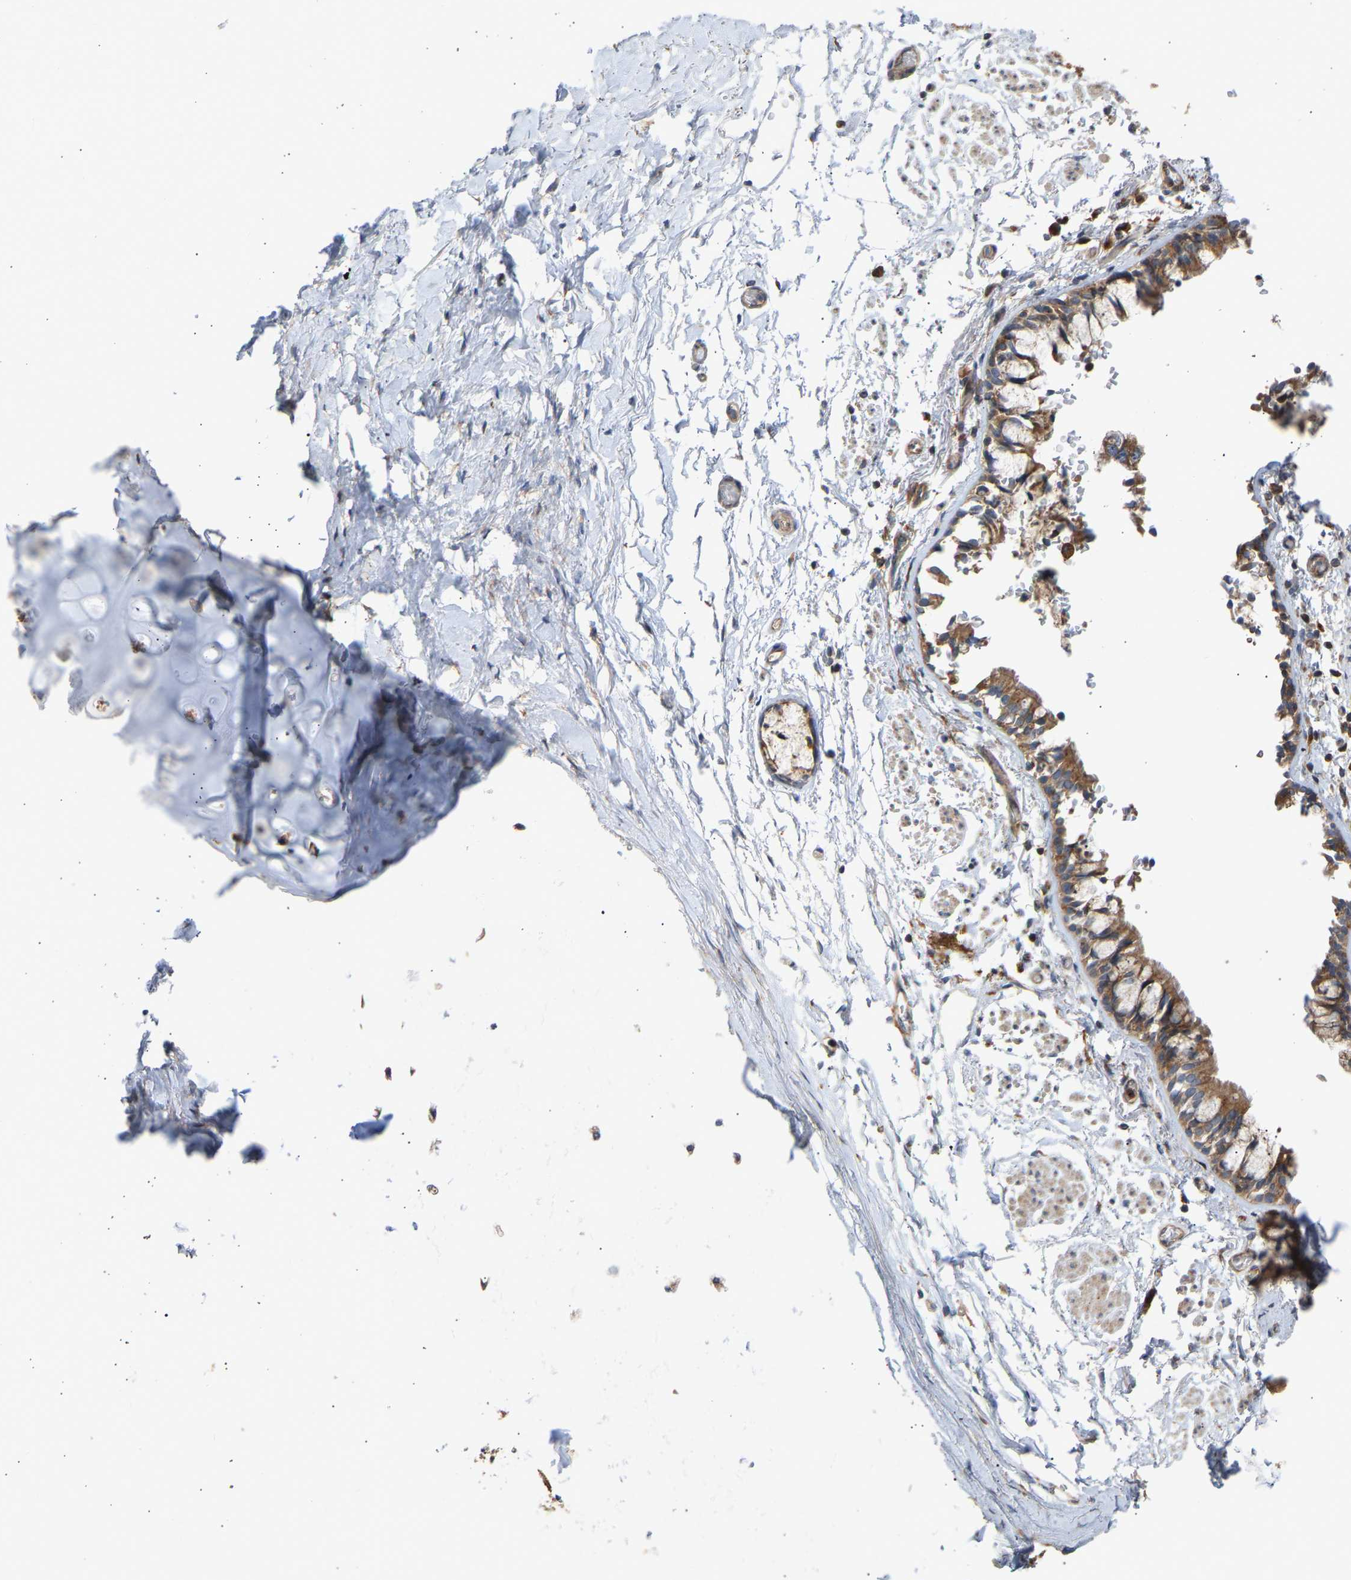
{"staining": {"intensity": "moderate", "quantity": ">75%", "location": "cytoplasmic/membranous"}, "tissue": "adipose tissue", "cell_type": "Adipocytes", "image_type": "normal", "snomed": [{"axis": "morphology", "description": "Normal tissue, NOS"}, {"axis": "topography", "description": "Cartilage tissue"}, {"axis": "topography", "description": "Lung"}], "caption": "Adipose tissue stained with a protein marker shows moderate staining in adipocytes.", "gene": "GCN1", "patient": {"sex": "female", "age": 77}}